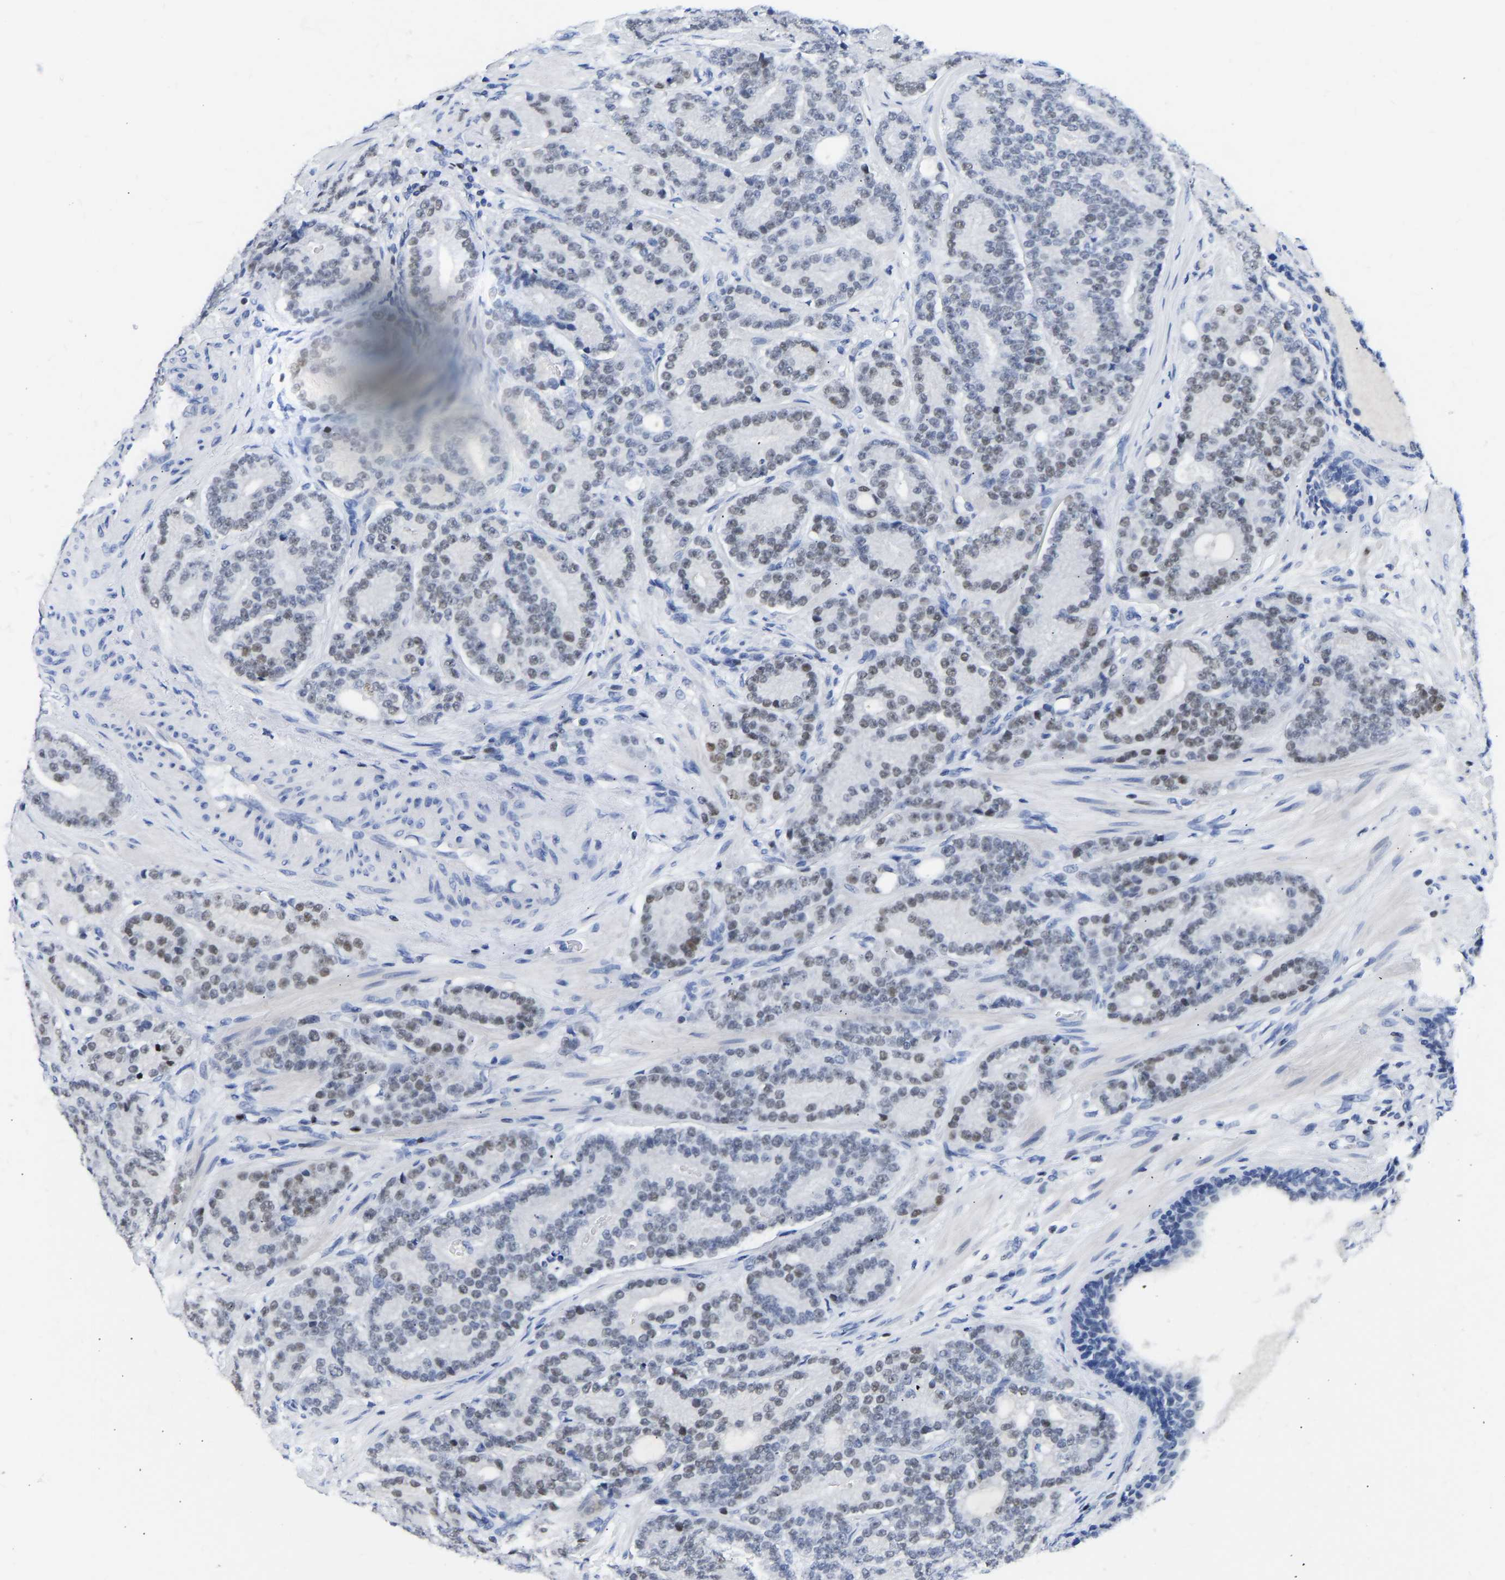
{"staining": {"intensity": "moderate", "quantity": "25%-75%", "location": "nuclear"}, "tissue": "prostate cancer", "cell_type": "Tumor cells", "image_type": "cancer", "snomed": [{"axis": "morphology", "description": "Adenocarcinoma, High grade"}, {"axis": "topography", "description": "Prostate"}], "caption": "A medium amount of moderate nuclear staining is appreciated in approximately 25%-75% of tumor cells in prostate high-grade adenocarcinoma tissue.", "gene": "TCF7", "patient": {"sex": "male", "age": 61}}